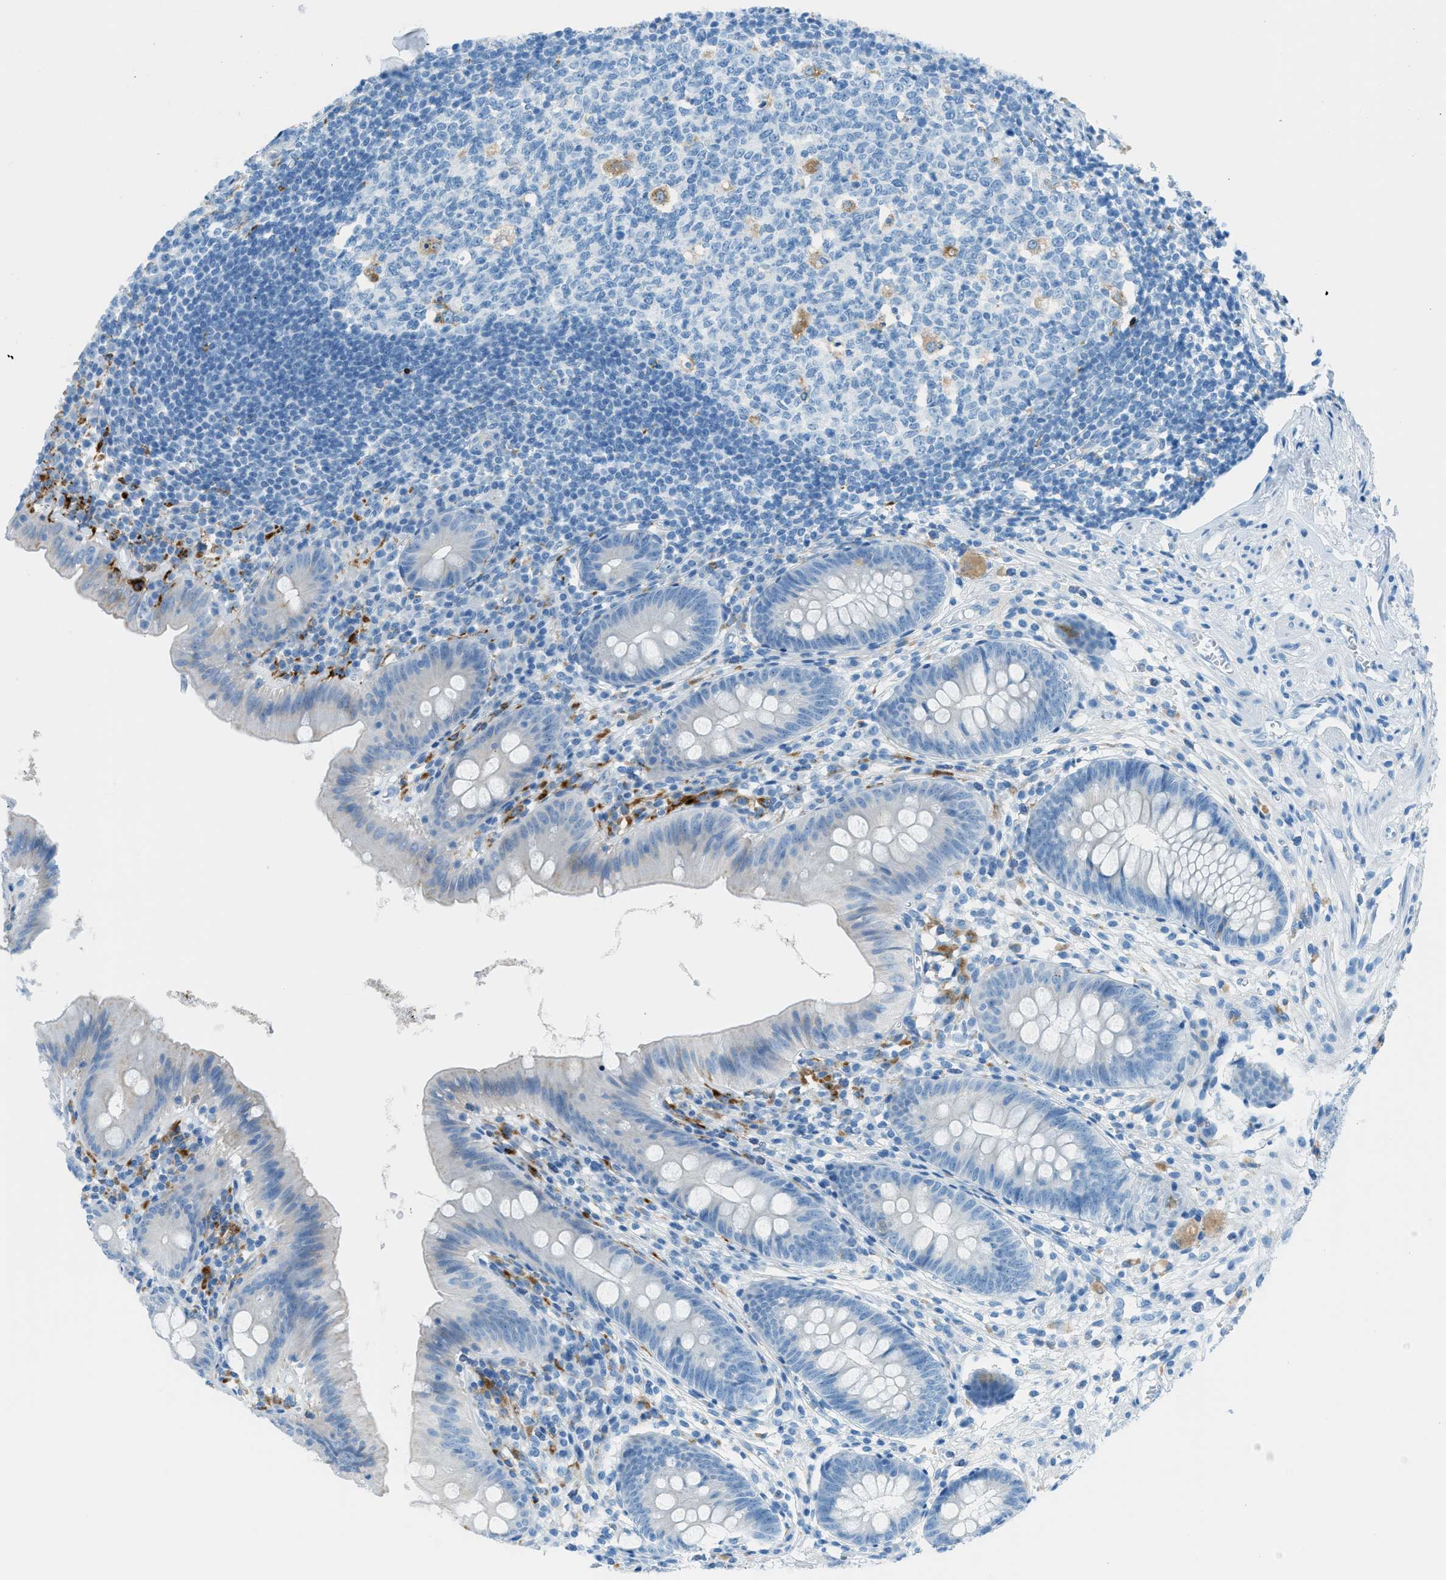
{"staining": {"intensity": "negative", "quantity": "none", "location": "none"}, "tissue": "appendix", "cell_type": "Glandular cells", "image_type": "normal", "snomed": [{"axis": "morphology", "description": "Normal tissue, NOS"}, {"axis": "topography", "description": "Appendix"}], "caption": "Immunohistochemistry histopathology image of normal appendix: human appendix stained with DAB (3,3'-diaminobenzidine) reveals no significant protein positivity in glandular cells.", "gene": "C21orf62", "patient": {"sex": "male", "age": 56}}